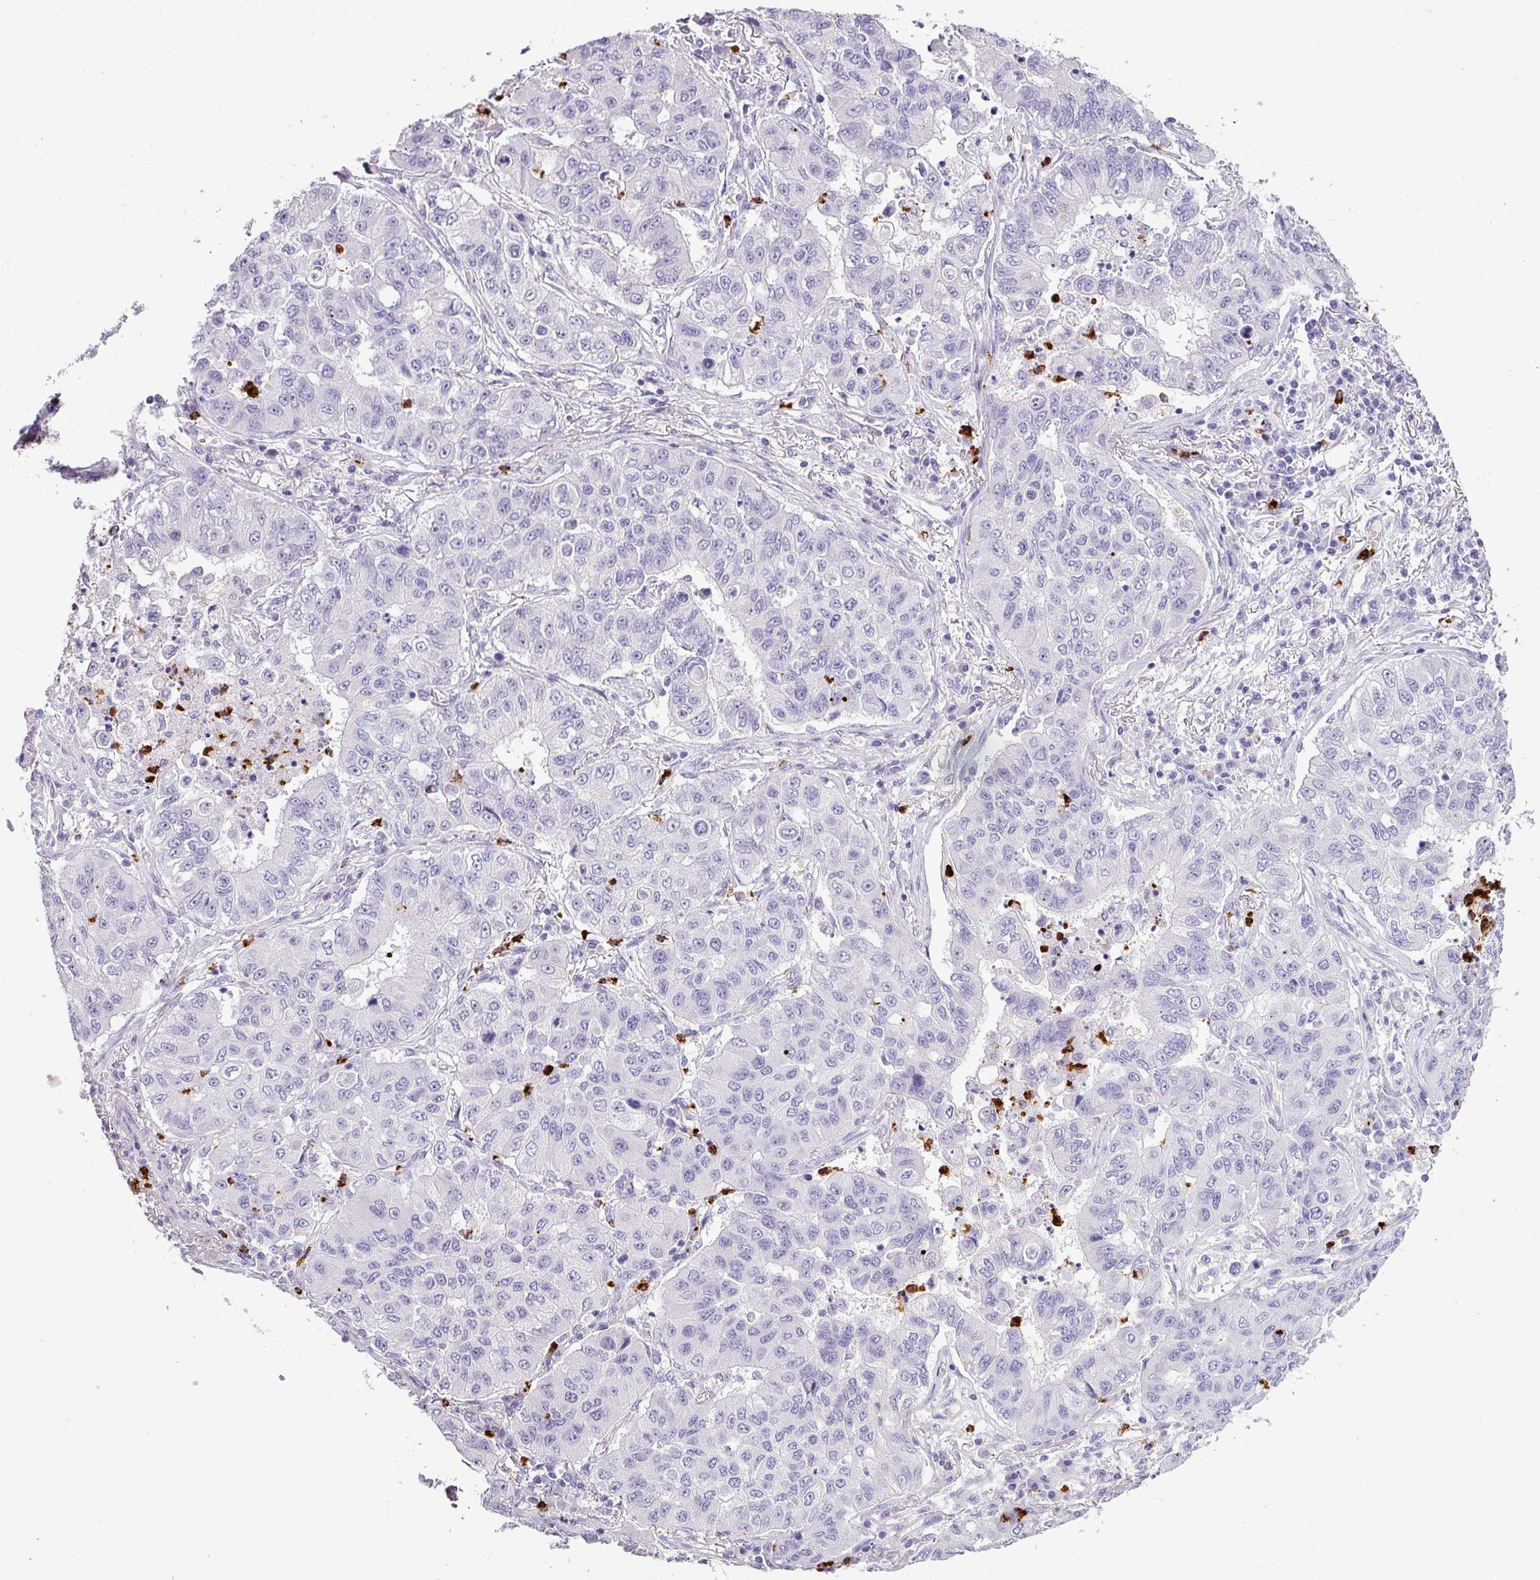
{"staining": {"intensity": "negative", "quantity": "none", "location": "none"}, "tissue": "lung cancer", "cell_type": "Tumor cells", "image_type": "cancer", "snomed": [{"axis": "morphology", "description": "Squamous cell carcinoma, NOS"}, {"axis": "topography", "description": "Lung"}], "caption": "This image is of squamous cell carcinoma (lung) stained with immunohistochemistry (IHC) to label a protein in brown with the nuclei are counter-stained blue. There is no staining in tumor cells. (Immunohistochemistry, brightfield microscopy, high magnification).", "gene": "CTSG", "patient": {"sex": "male", "age": 74}}